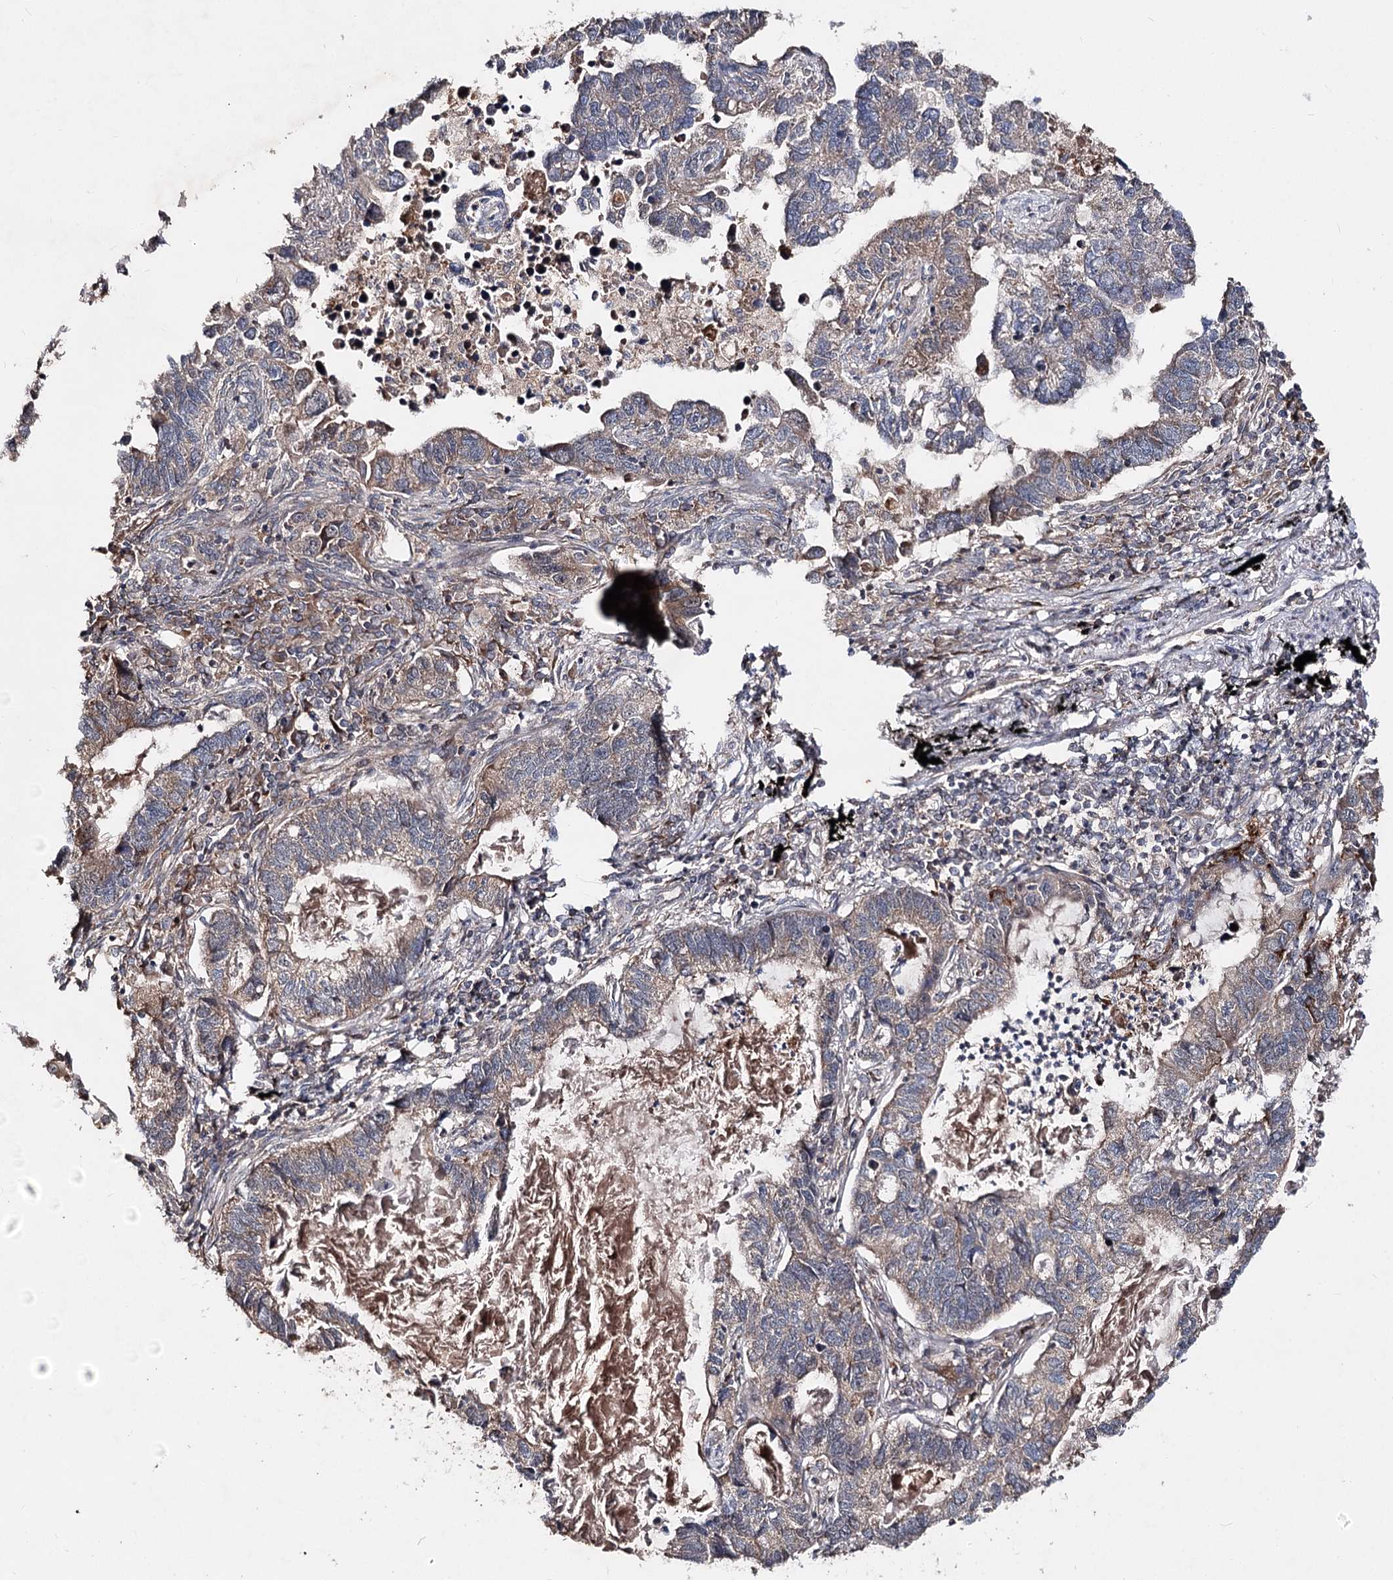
{"staining": {"intensity": "weak", "quantity": ">75%", "location": "cytoplasmic/membranous"}, "tissue": "lung cancer", "cell_type": "Tumor cells", "image_type": "cancer", "snomed": [{"axis": "morphology", "description": "Adenocarcinoma, NOS"}, {"axis": "topography", "description": "Lung"}], "caption": "Immunohistochemistry (DAB) staining of adenocarcinoma (lung) reveals weak cytoplasmic/membranous protein expression in about >75% of tumor cells.", "gene": "MINDY3", "patient": {"sex": "male", "age": 67}}